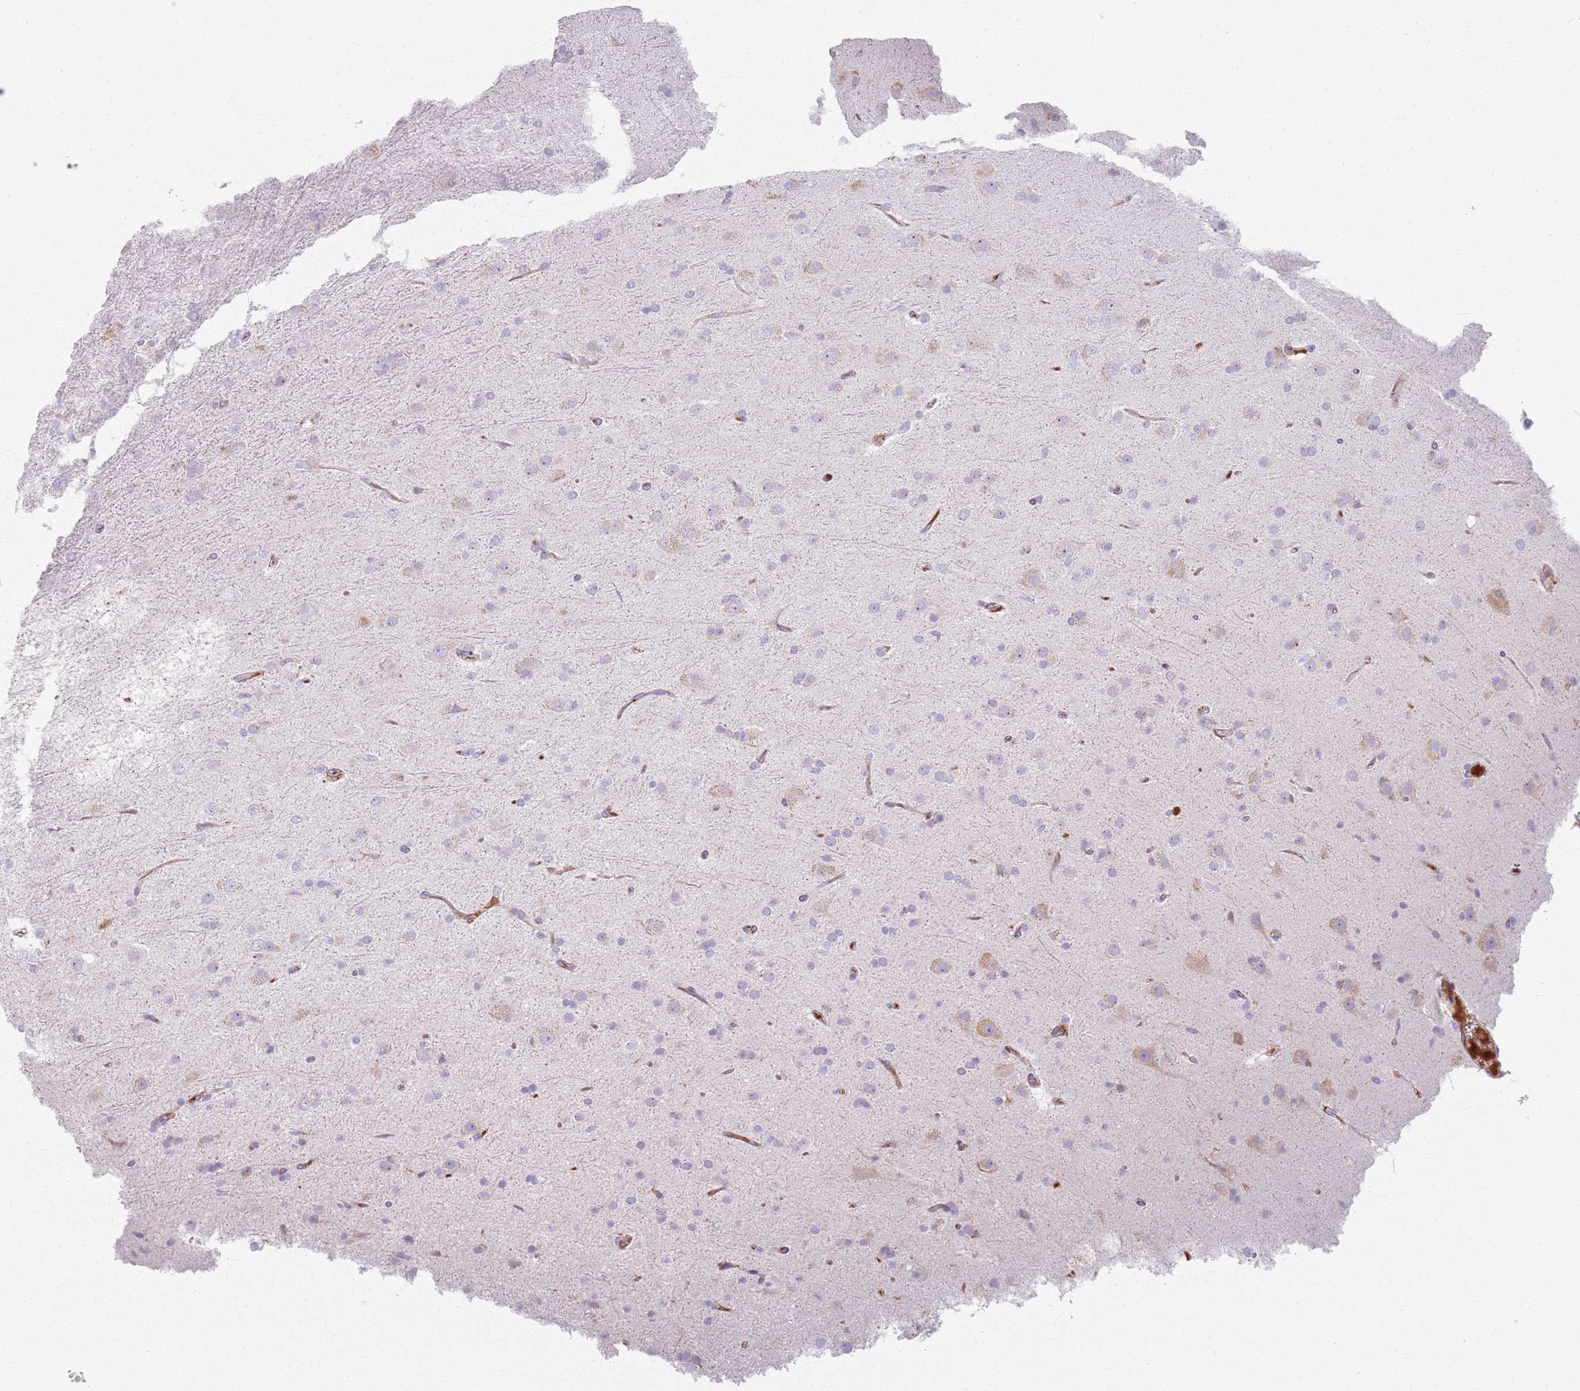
{"staining": {"intensity": "negative", "quantity": "none", "location": "none"}, "tissue": "glioma", "cell_type": "Tumor cells", "image_type": "cancer", "snomed": [{"axis": "morphology", "description": "Glioma, malignant, Low grade"}, {"axis": "topography", "description": "Brain"}], "caption": "Protein analysis of glioma exhibits no significant expression in tumor cells. (Brightfield microscopy of DAB (3,3'-diaminobenzidine) immunohistochemistry (IHC) at high magnification).", "gene": "COLGALT1", "patient": {"sex": "male", "age": 65}}